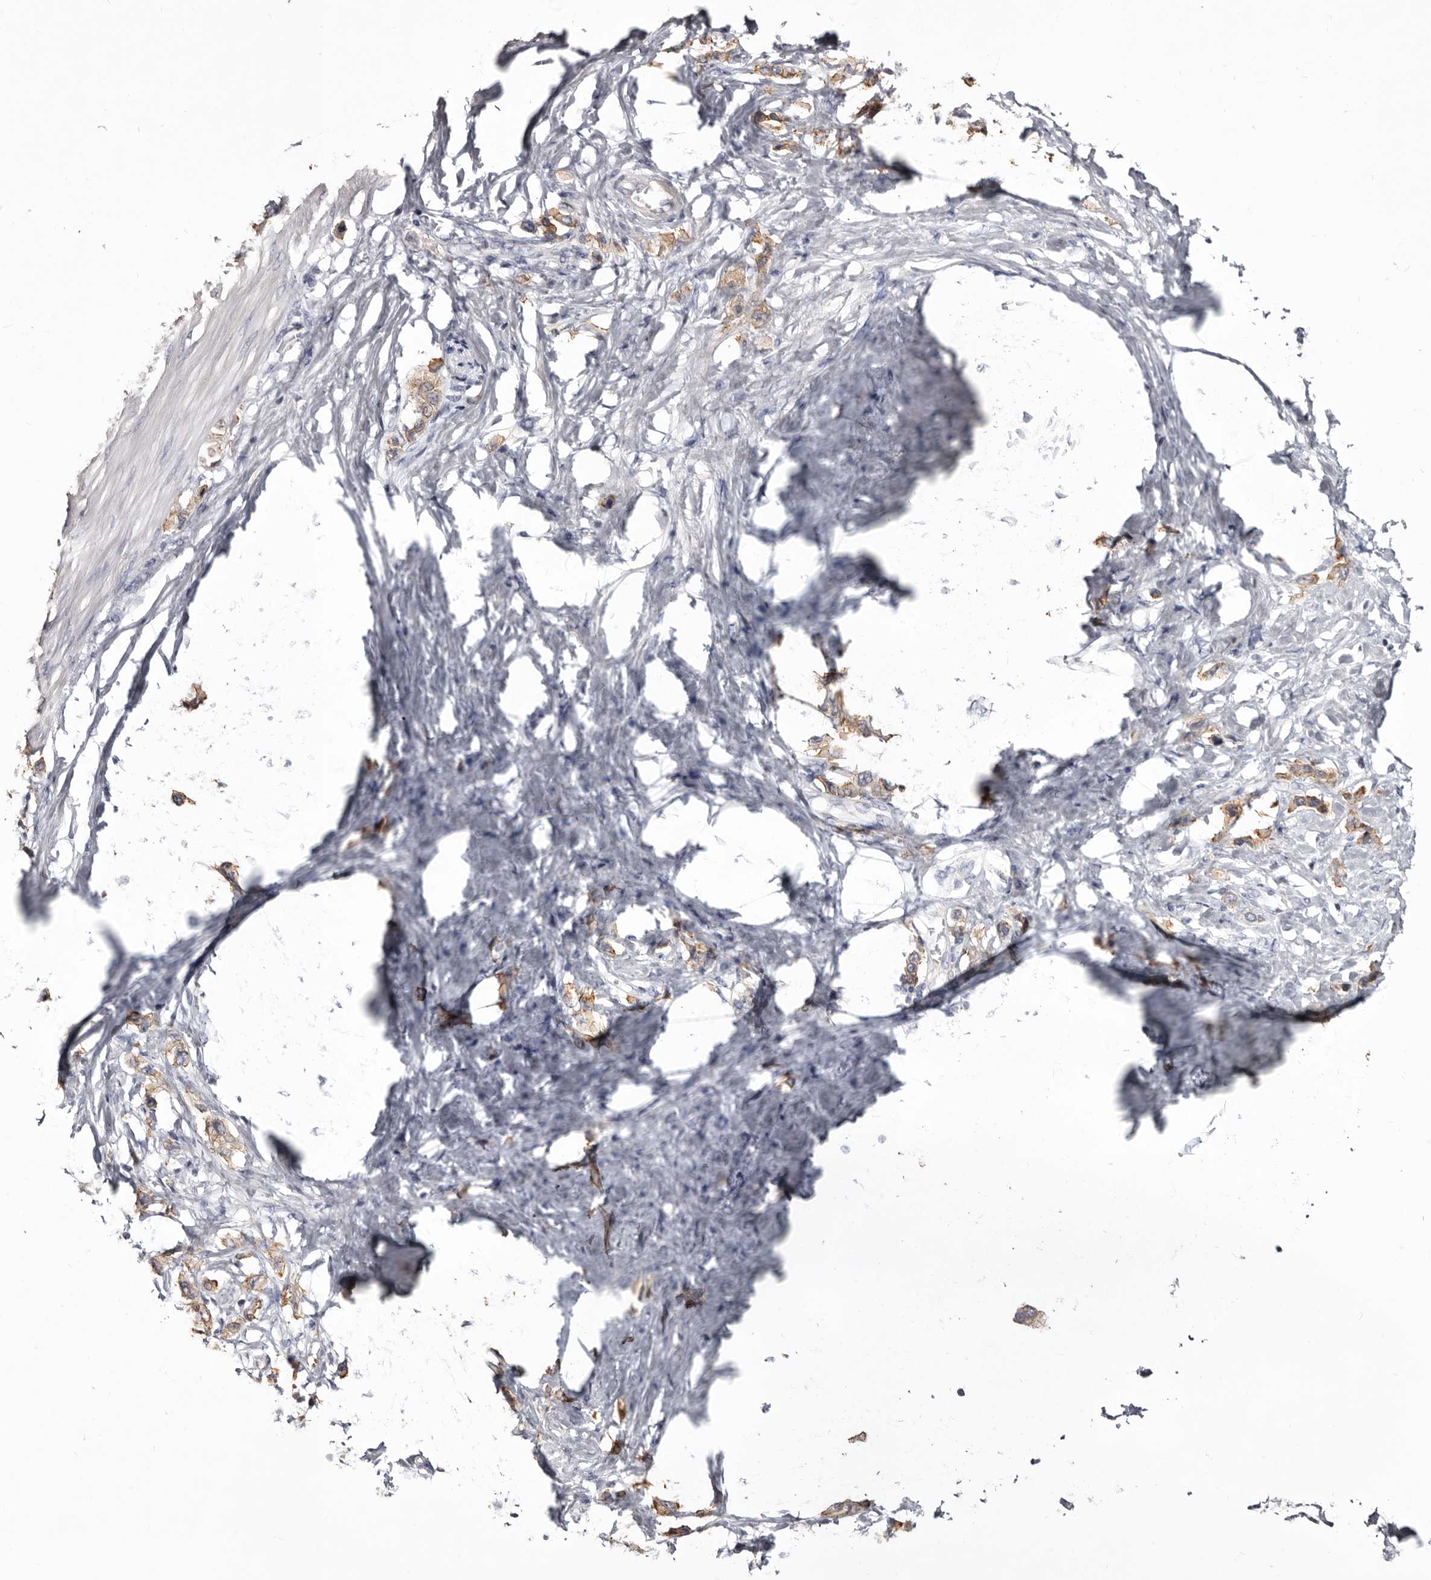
{"staining": {"intensity": "weak", "quantity": ">75%", "location": "cytoplasmic/membranous"}, "tissue": "stomach cancer", "cell_type": "Tumor cells", "image_type": "cancer", "snomed": [{"axis": "morphology", "description": "Adenocarcinoma, NOS"}, {"axis": "topography", "description": "Stomach"}], "caption": "Immunohistochemistry (DAB) staining of stomach cancer reveals weak cytoplasmic/membranous protein positivity in approximately >75% of tumor cells.", "gene": "LAD1", "patient": {"sex": "female", "age": 65}}